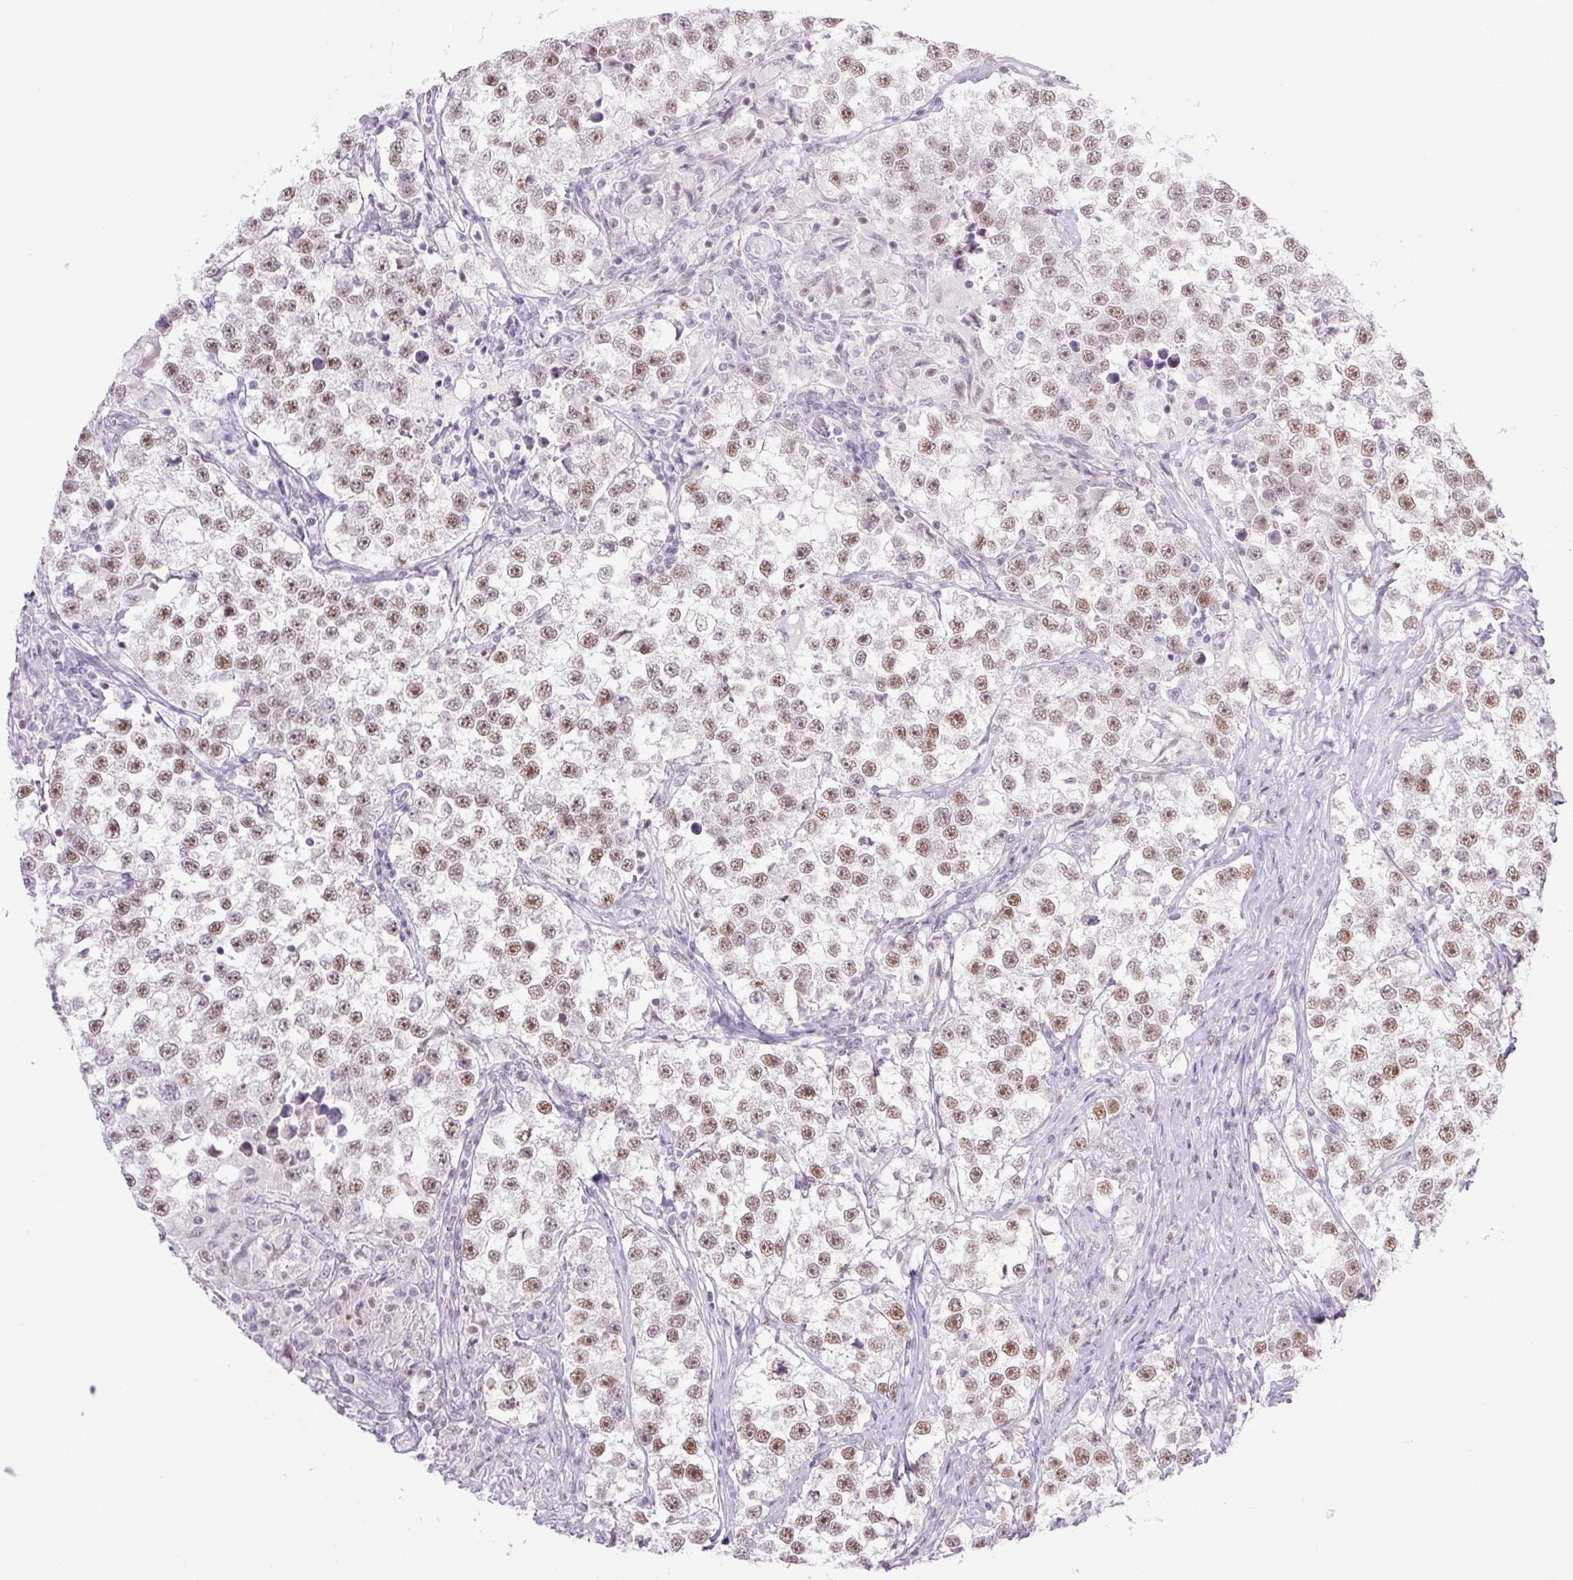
{"staining": {"intensity": "weak", "quantity": ">75%", "location": "nuclear"}, "tissue": "testis cancer", "cell_type": "Tumor cells", "image_type": "cancer", "snomed": [{"axis": "morphology", "description": "Seminoma, NOS"}, {"axis": "topography", "description": "Testis"}], "caption": "This micrograph exhibits immunohistochemistry staining of human testis cancer, with low weak nuclear expression in about >75% of tumor cells.", "gene": "TLE3", "patient": {"sex": "male", "age": 46}}